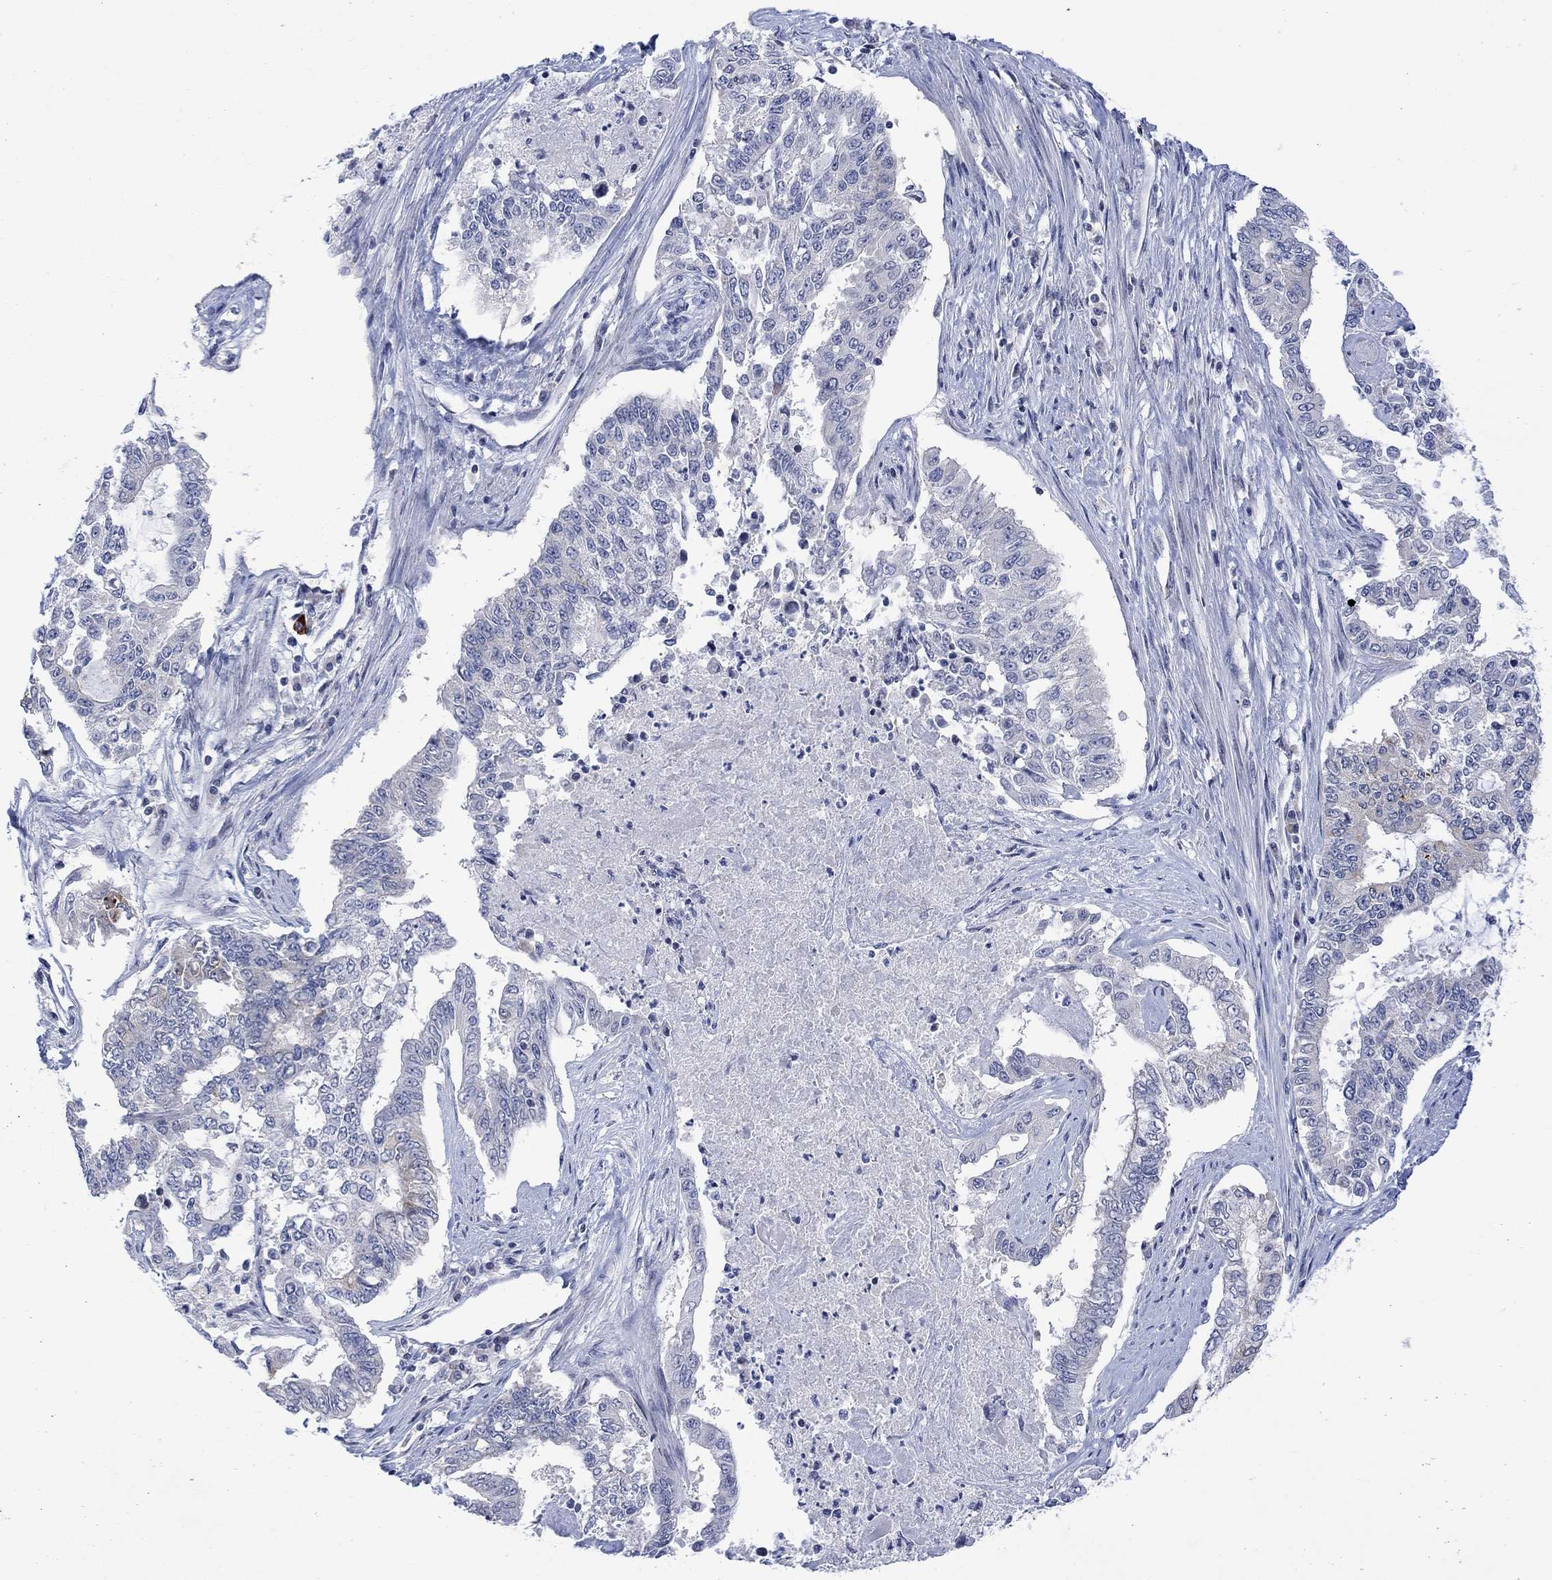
{"staining": {"intensity": "negative", "quantity": "none", "location": "none"}, "tissue": "endometrial cancer", "cell_type": "Tumor cells", "image_type": "cancer", "snomed": [{"axis": "morphology", "description": "Adenocarcinoma, NOS"}, {"axis": "topography", "description": "Uterus"}], "caption": "This is an immunohistochemistry image of endometrial cancer (adenocarcinoma). There is no expression in tumor cells.", "gene": "DCX", "patient": {"sex": "female", "age": 59}}